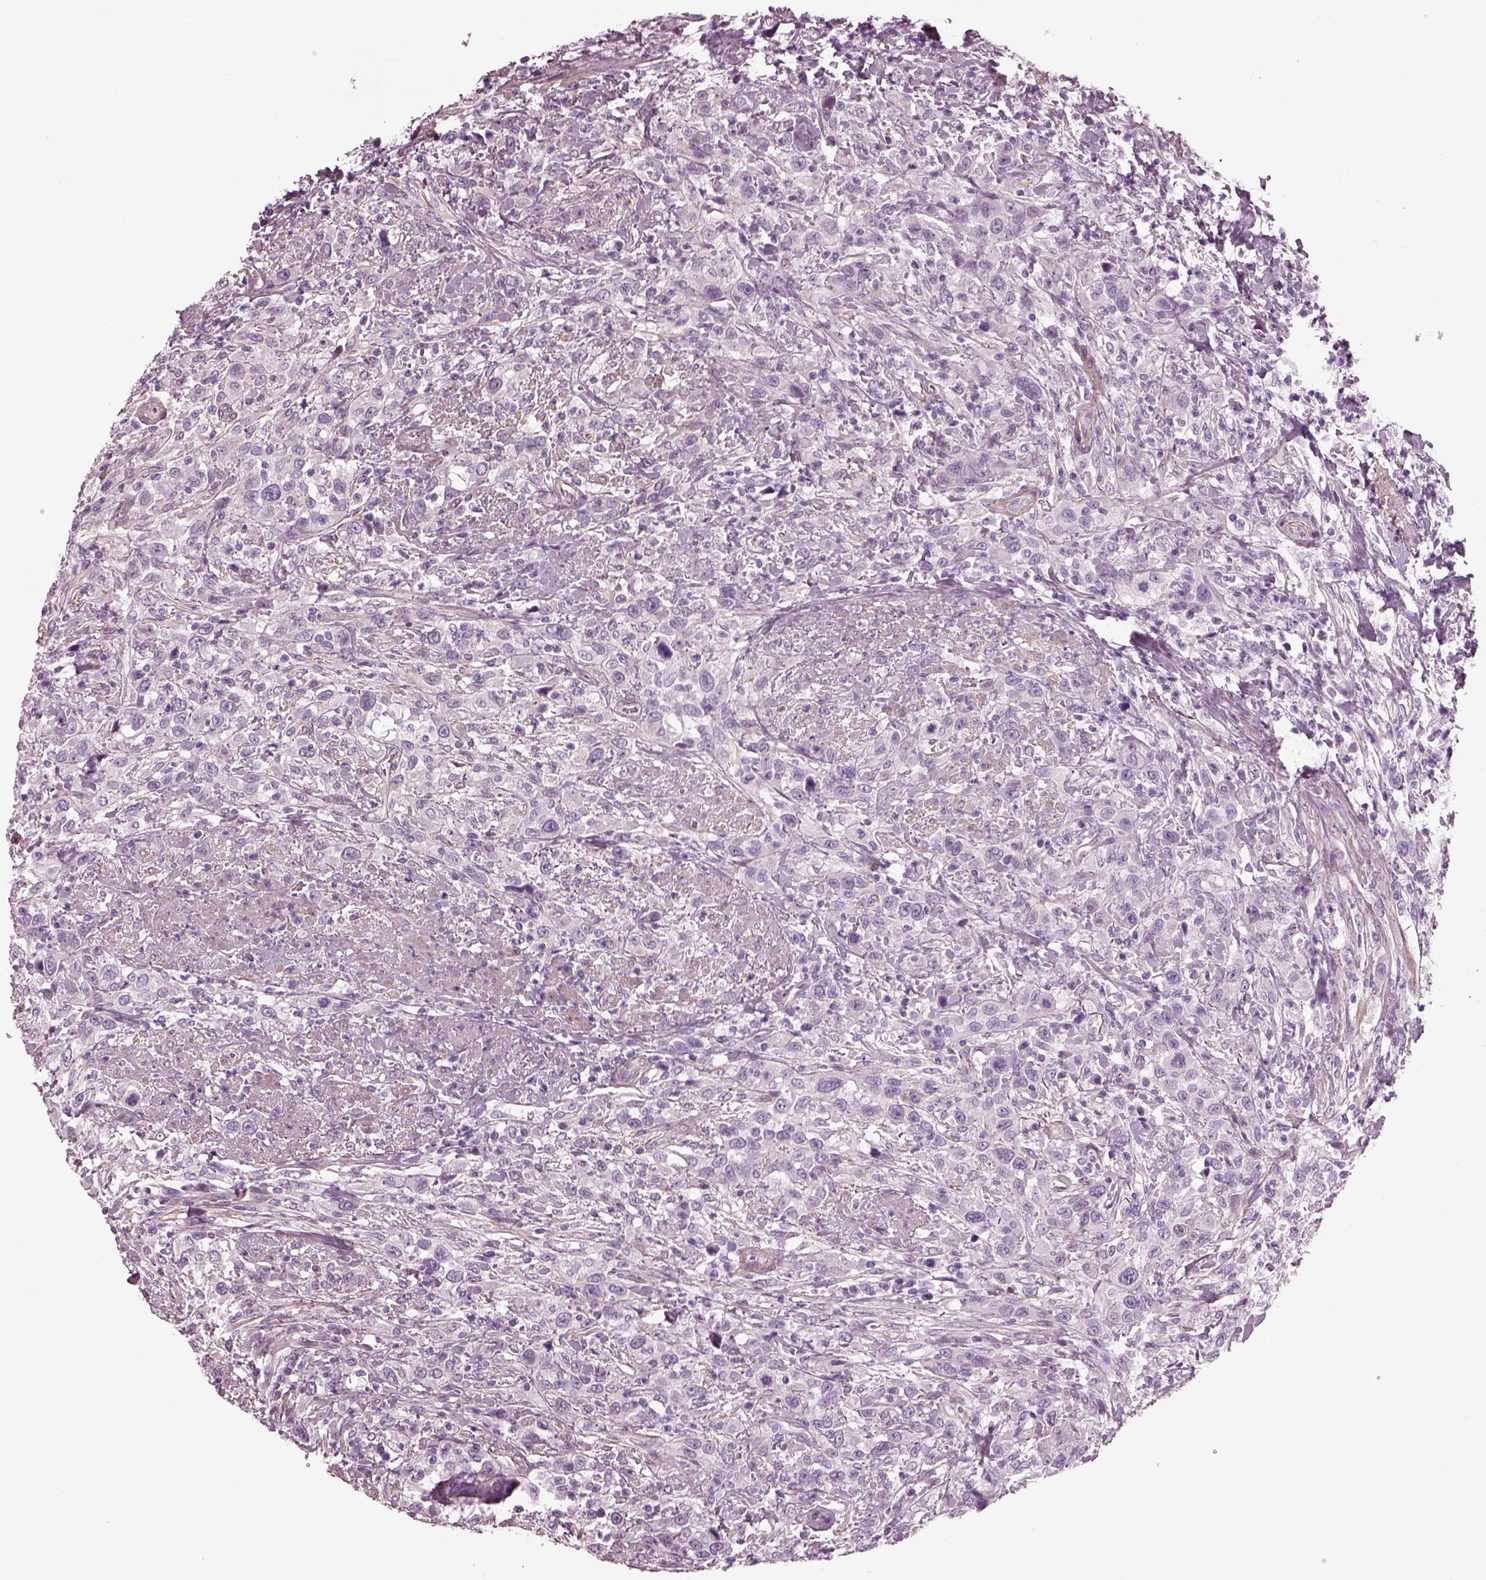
{"staining": {"intensity": "negative", "quantity": "none", "location": "none"}, "tissue": "urothelial cancer", "cell_type": "Tumor cells", "image_type": "cancer", "snomed": [{"axis": "morphology", "description": "Urothelial carcinoma, NOS"}, {"axis": "morphology", "description": "Urothelial carcinoma, High grade"}, {"axis": "topography", "description": "Urinary bladder"}], "caption": "This is an immunohistochemistry image of human urothelial cancer. There is no staining in tumor cells.", "gene": "BFSP1", "patient": {"sex": "female", "age": 64}}